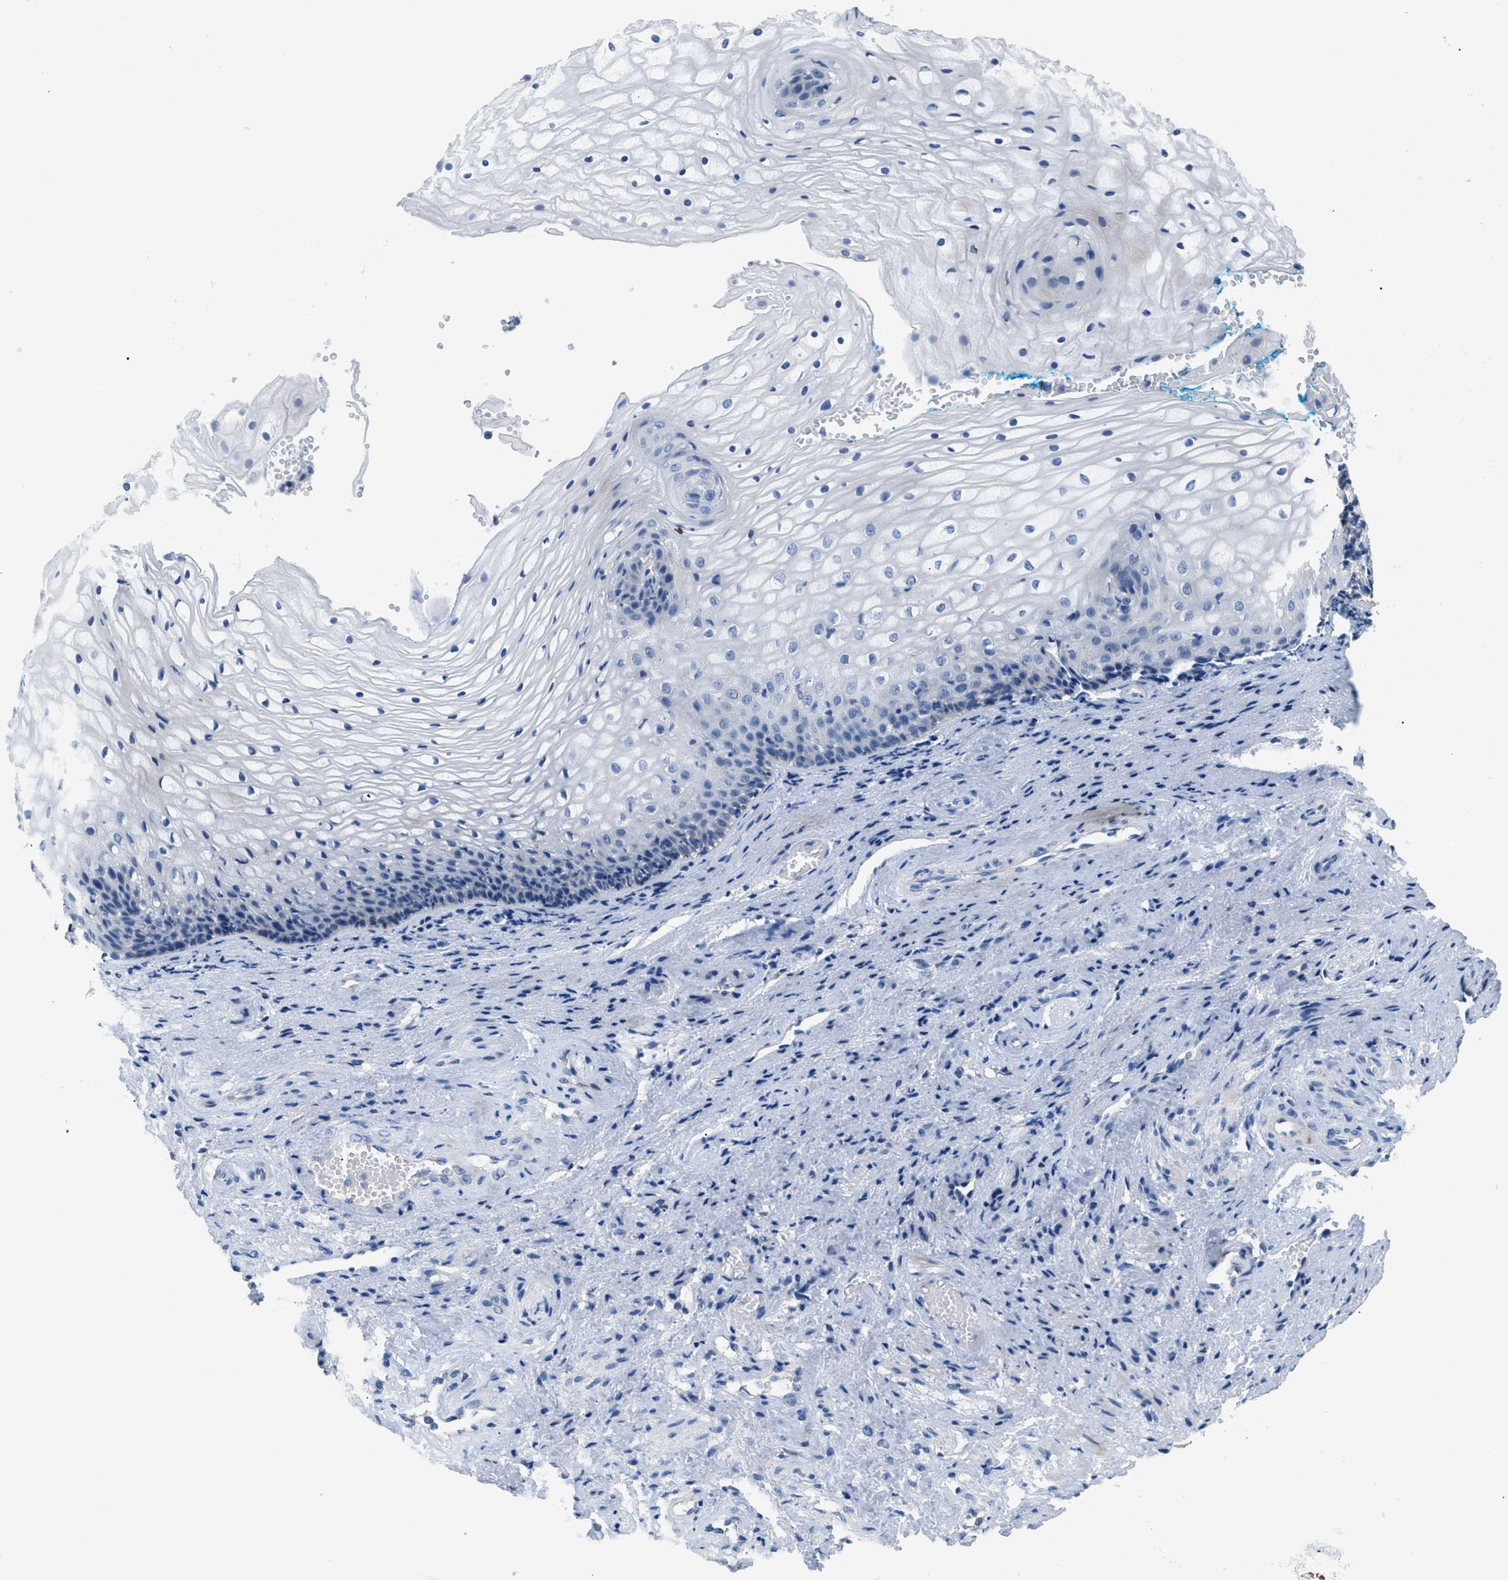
{"staining": {"intensity": "negative", "quantity": "none", "location": "none"}, "tissue": "vagina", "cell_type": "Squamous epithelial cells", "image_type": "normal", "snomed": [{"axis": "morphology", "description": "Normal tissue, NOS"}, {"axis": "topography", "description": "Vagina"}], "caption": "This micrograph is of normal vagina stained with IHC to label a protein in brown with the nuclei are counter-stained blue. There is no positivity in squamous epithelial cells.", "gene": "ILDR1", "patient": {"sex": "female", "age": 34}}